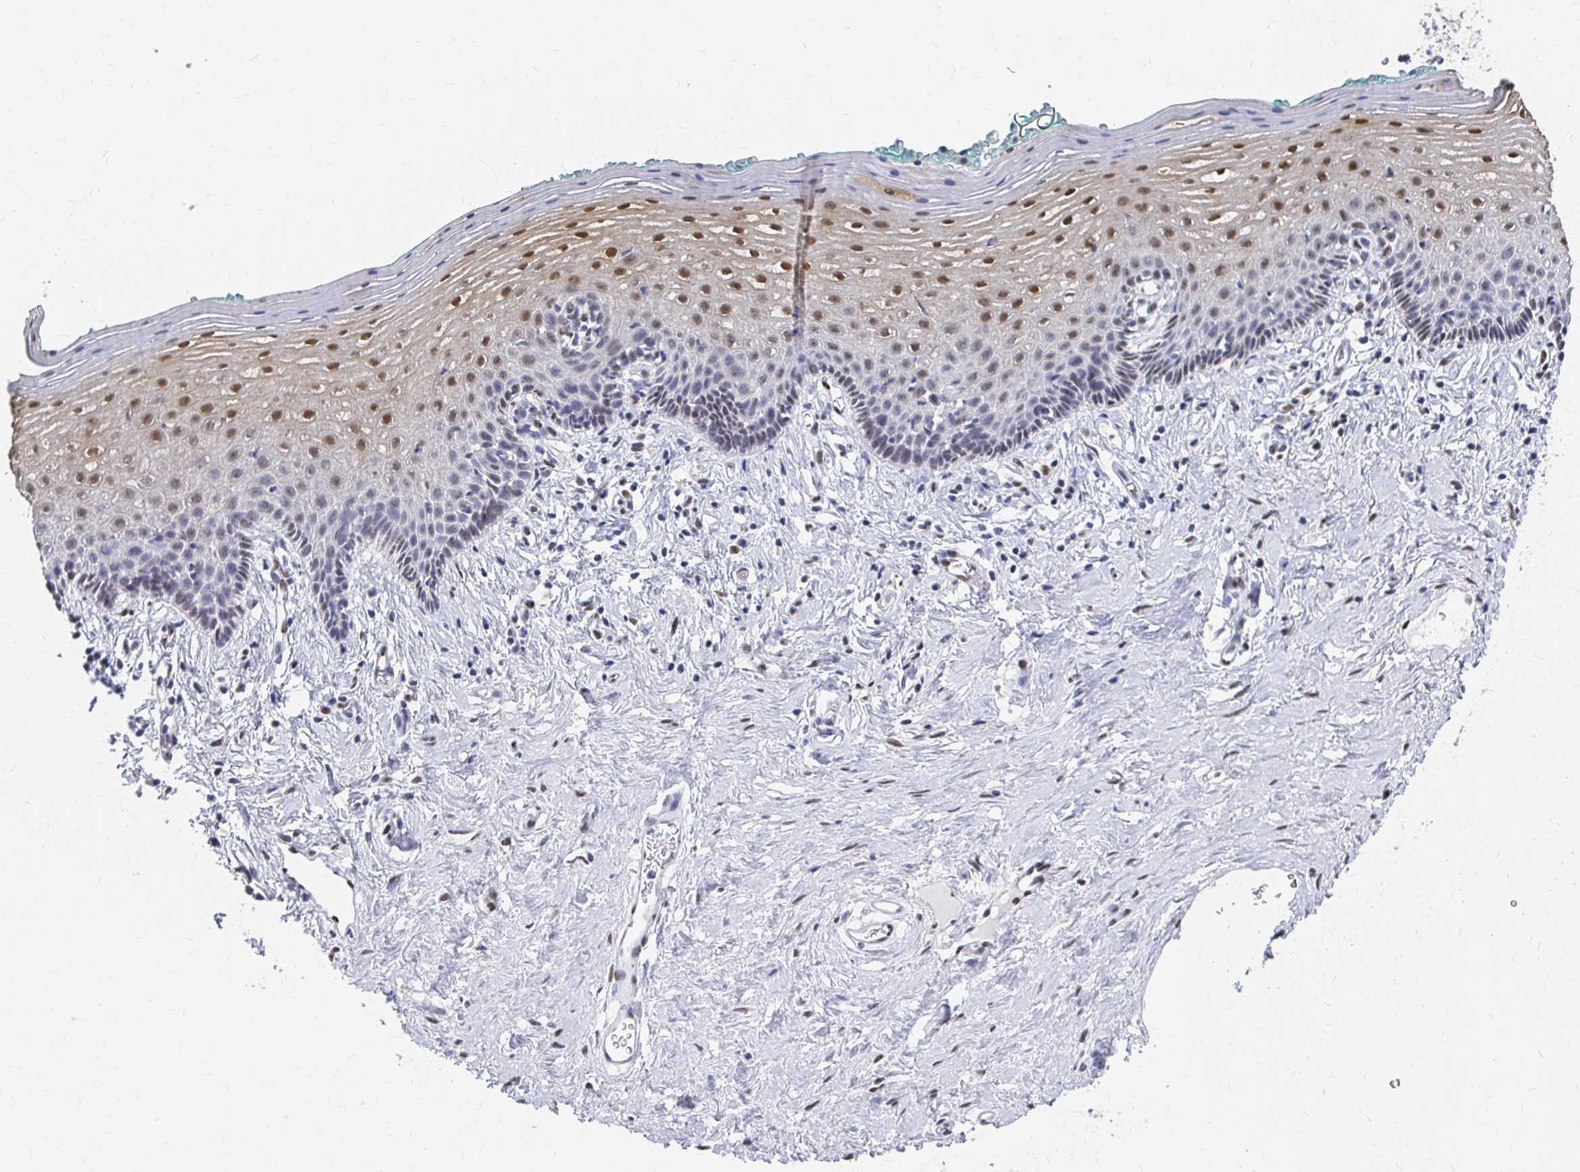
{"staining": {"intensity": "moderate", "quantity": "25%-75%", "location": "cytoplasmic/membranous,nuclear"}, "tissue": "vagina", "cell_type": "Squamous epithelial cells", "image_type": "normal", "snomed": [{"axis": "morphology", "description": "Normal tissue, NOS"}, {"axis": "topography", "description": "Vagina"}], "caption": "Protein staining by IHC reveals moderate cytoplasmic/membranous,nuclear staining in approximately 25%-75% of squamous epithelial cells in normal vagina. (IHC, brightfield microscopy, high magnification).", "gene": "CLIC3", "patient": {"sex": "female", "age": 42}}